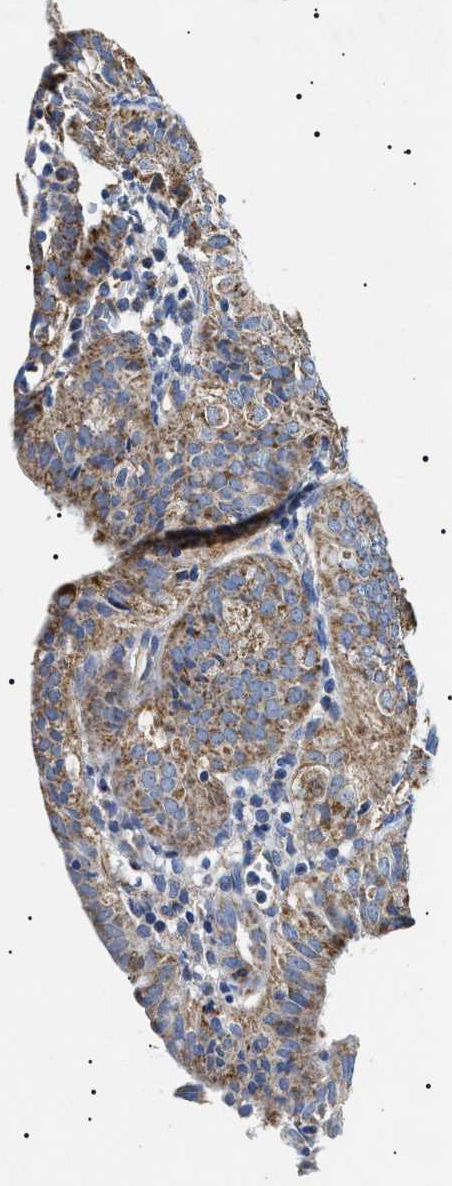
{"staining": {"intensity": "strong", "quantity": ">75%", "location": "cytoplasmic/membranous"}, "tissue": "endometrial cancer", "cell_type": "Tumor cells", "image_type": "cancer", "snomed": [{"axis": "morphology", "description": "Adenocarcinoma, NOS"}, {"axis": "topography", "description": "Endometrium"}], "caption": "This is an image of immunohistochemistry (IHC) staining of adenocarcinoma (endometrial), which shows strong positivity in the cytoplasmic/membranous of tumor cells.", "gene": "CHRDL2", "patient": {"sex": "female", "age": 58}}